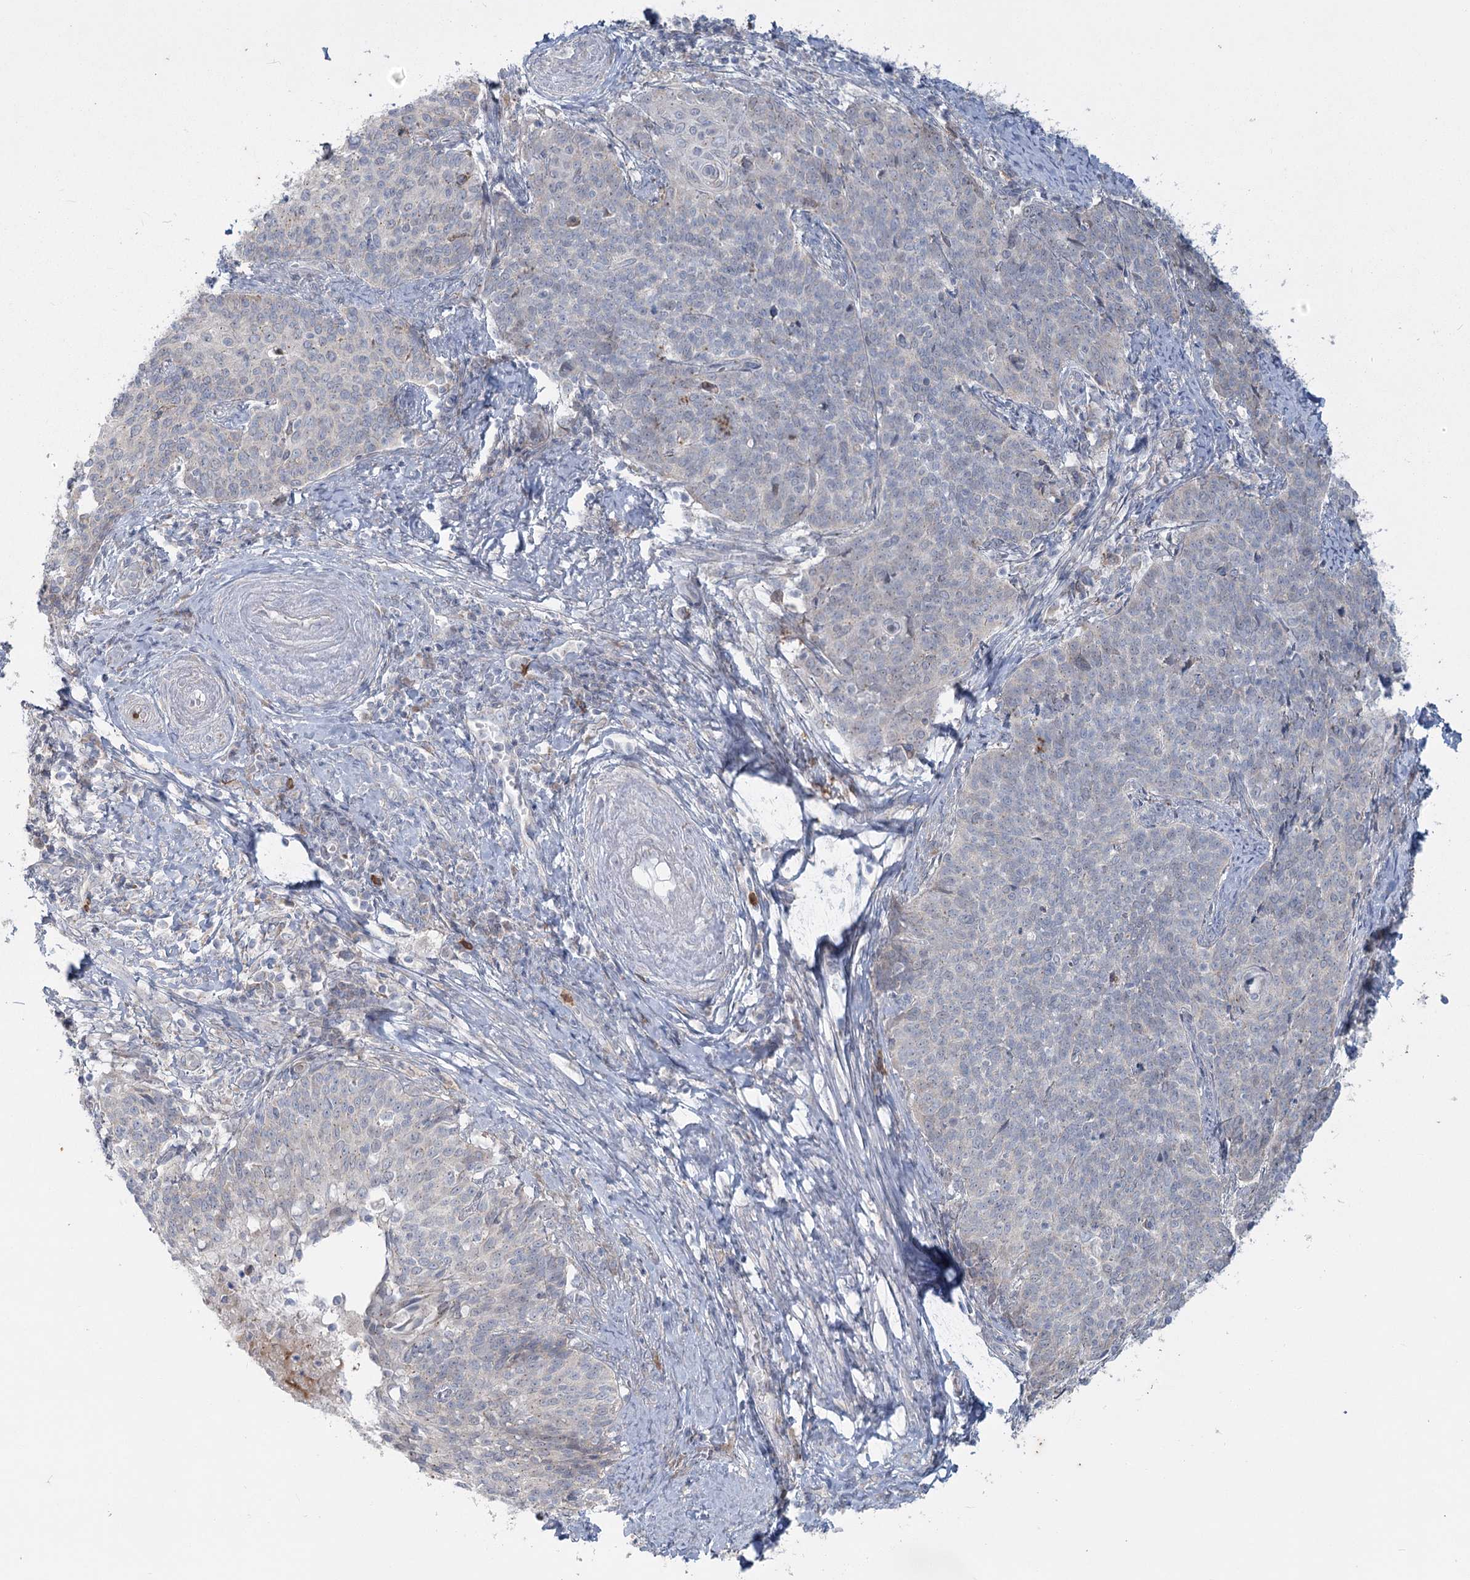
{"staining": {"intensity": "negative", "quantity": "none", "location": "none"}, "tissue": "cervical cancer", "cell_type": "Tumor cells", "image_type": "cancer", "snomed": [{"axis": "morphology", "description": "Squamous cell carcinoma, NOS"}, {"axis": "topography", "description": "Cervix"}], "caption": "Immunohistochemistry image of neoplastic tissue: human cervical squamous cell carcinoma stained with DAB (3,3'-diaminobenzidine) reveals no significant protein positivity in tumor cells. (IHC, brightfield microscopy, high magnification).", "gene": "PLA2G12A", "patient": {"sex": "female", "age": 39}}